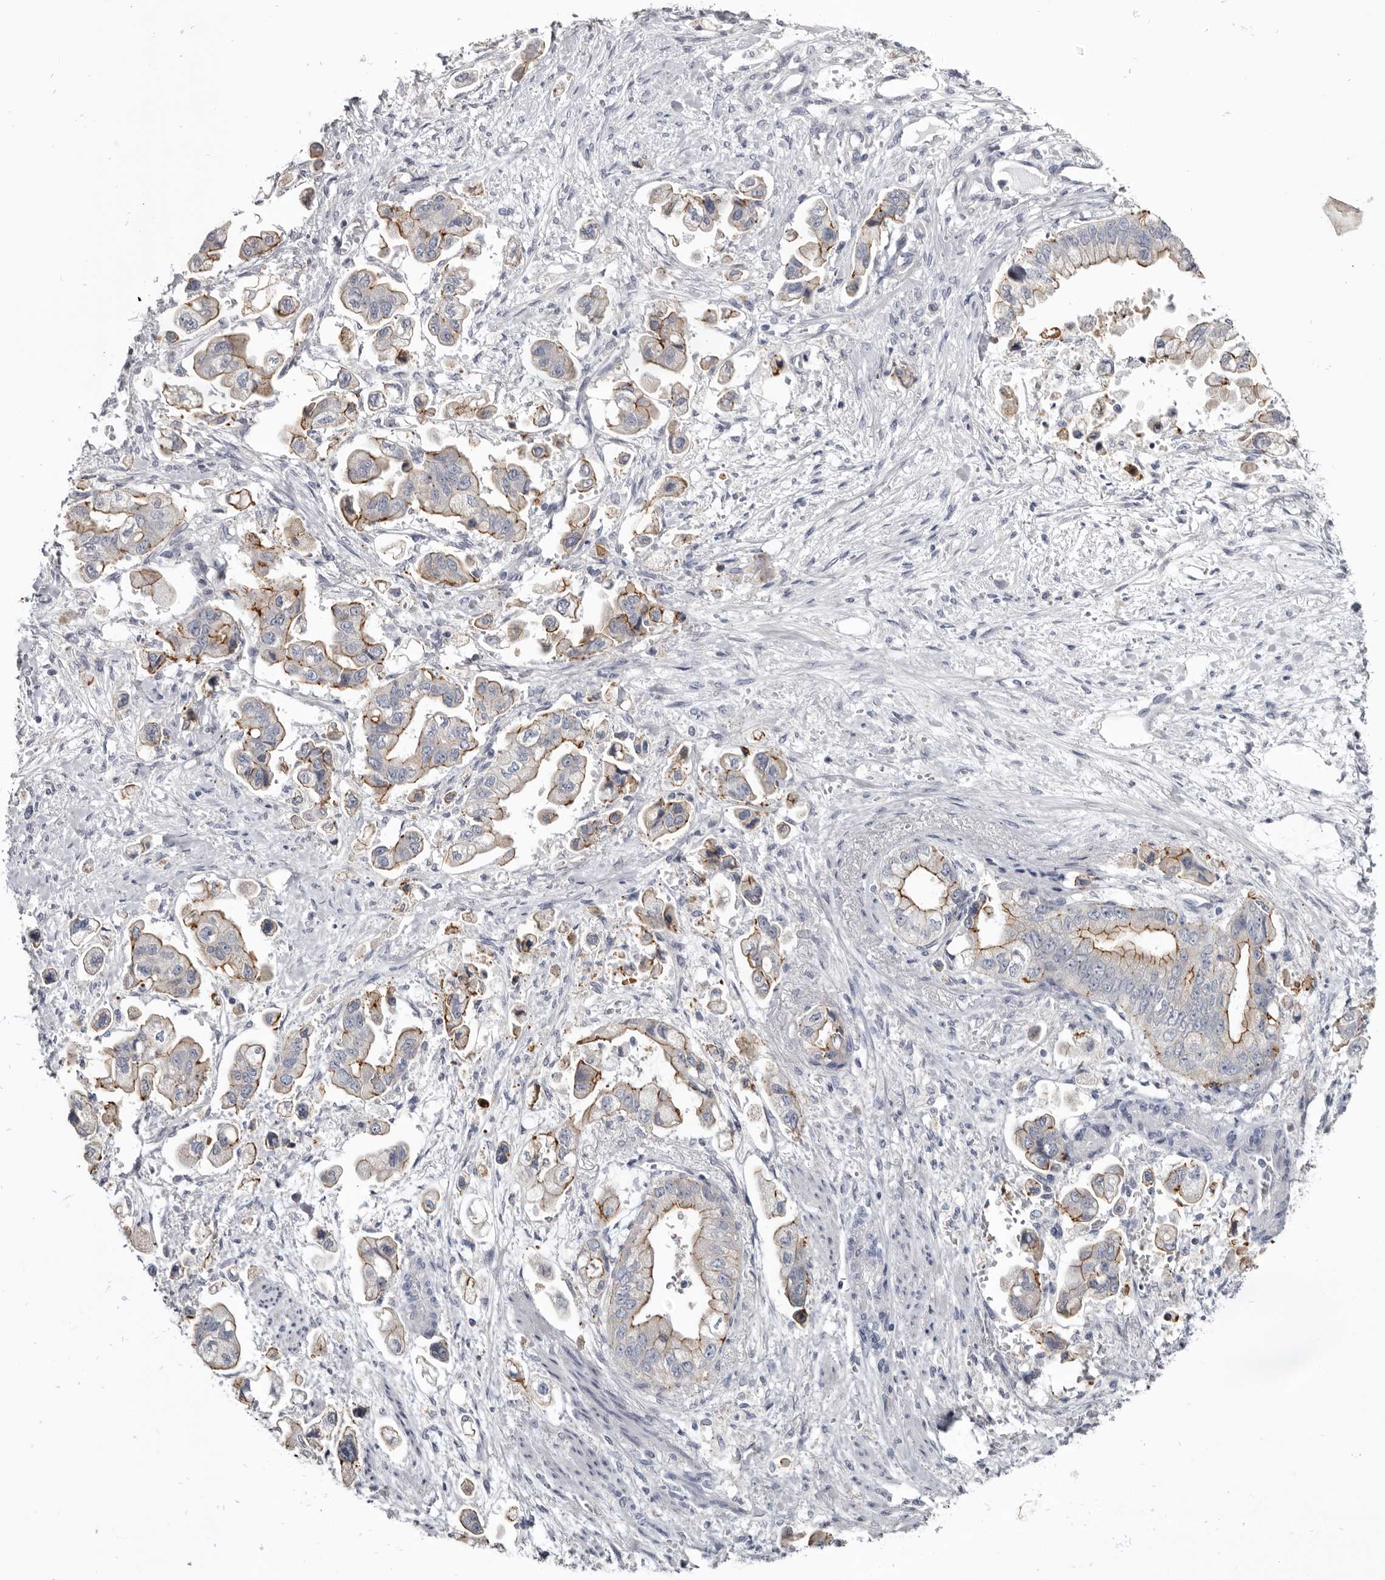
{"staining": {"intensity": "moderate", "quantity": "25%-75%", "location": "cytoplasmic/membranous"}, "tissue": "stomach cancer", "cell_type": "Tumor cells", "image_type": "cancer", "snomed": [{"axis": "morphology", "description": "Adenocarcinoma, NOS"}, {"axis": "topography", "description": "Stomach"}], "caption": "This image exhibits immunohistochemistry staining of human adenocarcinoma (stomach), with medium moderate cytoplasmic/membranous positivity in about 25%-75% of tumor cells.", "gene": "CGN", "patient": {"sex": "male", "age": 62}}